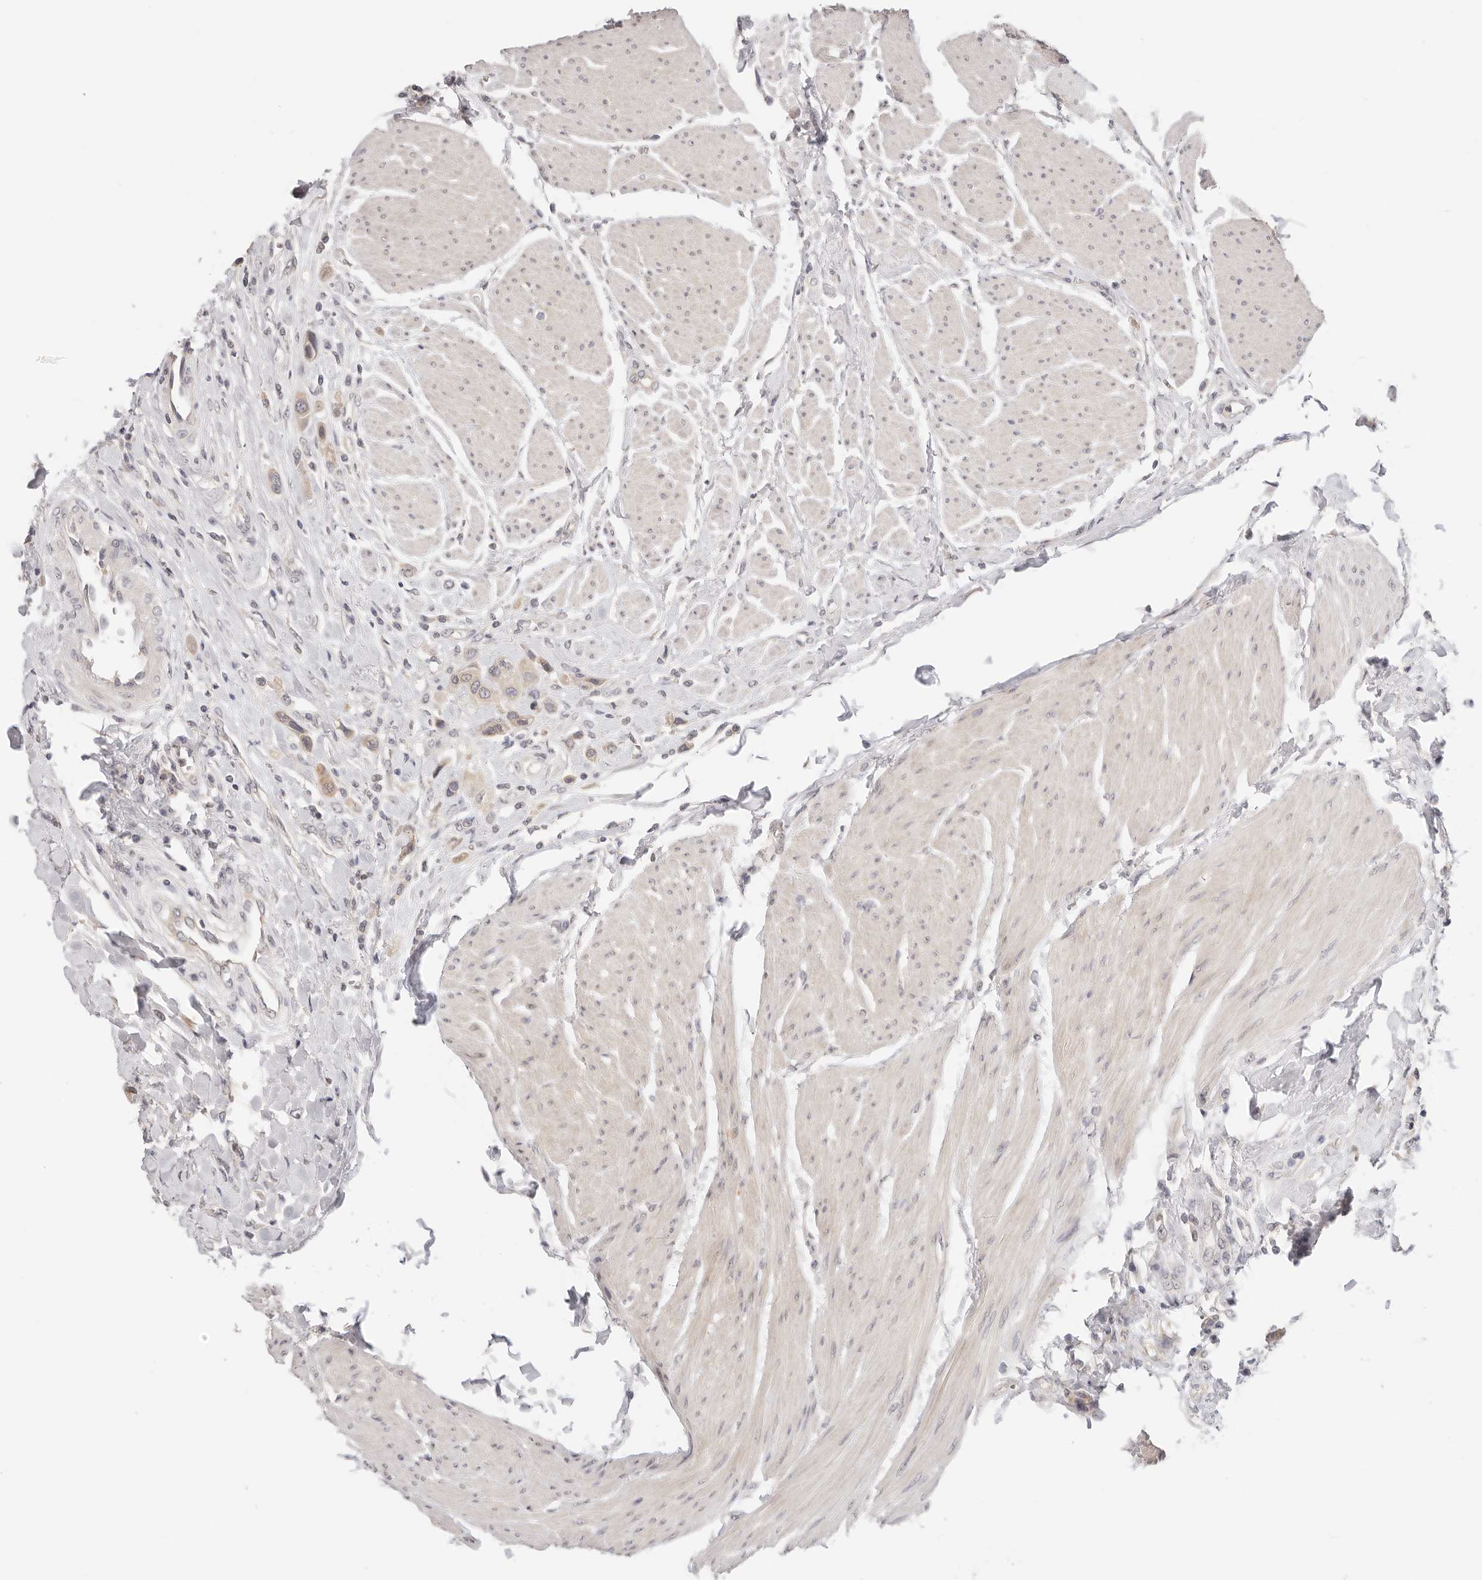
{"staining": {"intensity": "weak", "quantity": ">75%", "location": "cytoplasmic/membranous"}, "tissue": "urothelial cancer", "cell_type": "Tumor cells", "image_type": "cancer", "snomed": [{"axis": "morphology", "description": "Urothelial carcinoma, High grade"}, {"axis": "topography", "description": "Urinary bladder"}], "caption": "High-grade urothelial carcinoma was stained to show a protein in brown. There is low levels of weak cytoplasmic/membranous staining in about >75% of tumor cells.", "gene": "GGPS1", "patient": {"sex": "male", "age": 50}}